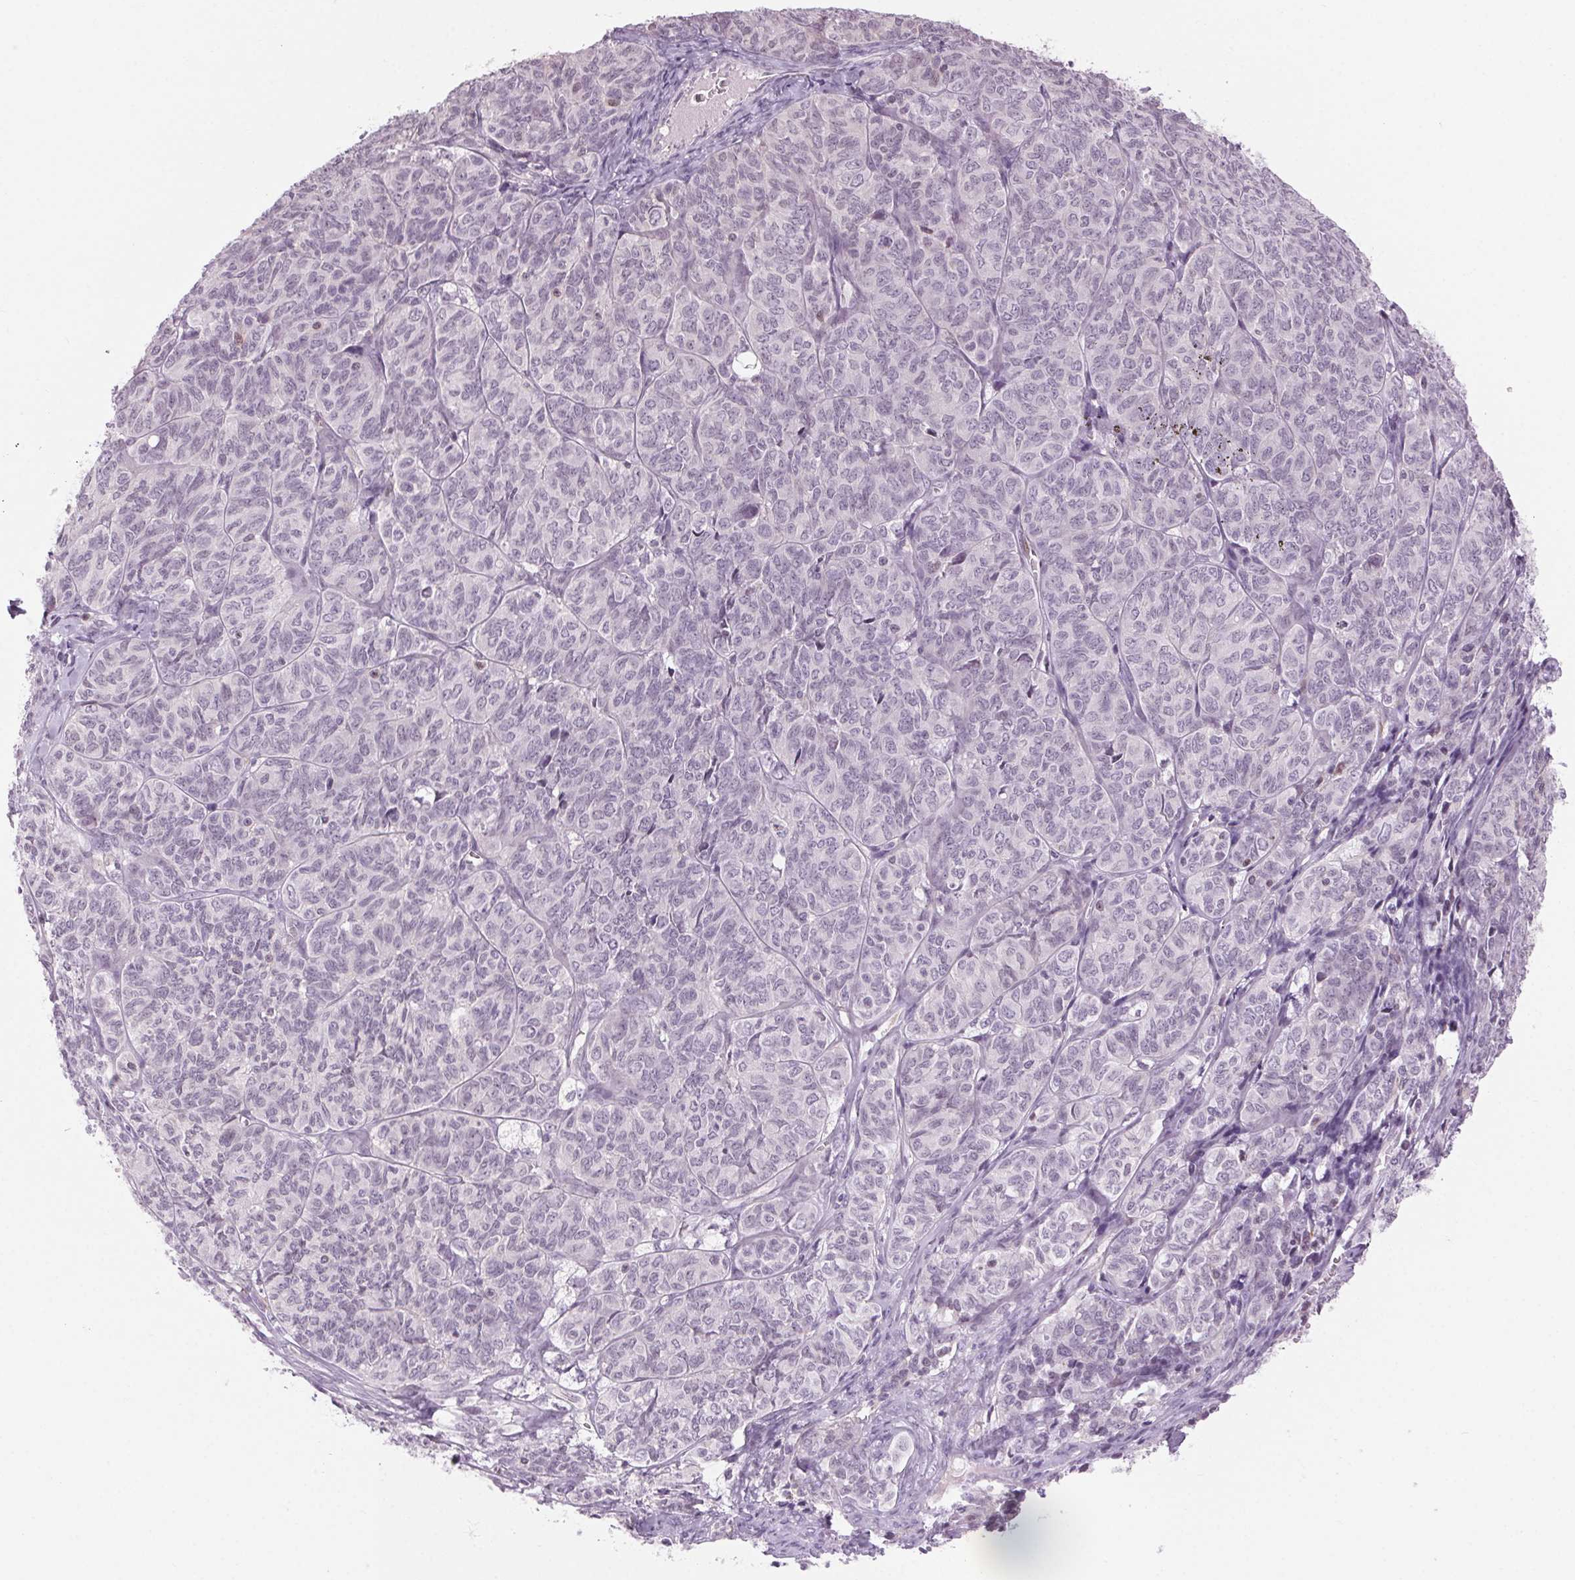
{"staining": {"intensity": "negative", "quantity": "none", "location": "none"}, "tissue": "ovarian cancer", "cell_type": "Tumor cells", "image_type": "cancer", "snomed": [{"axis": "morphology", "description": "Carcinoma, endometroid"}, {"axis": "topography", "description": "Ovary"}], "caption": "The micrograph reveals no significant expression in tumor cells of ovarian cancer. (Immunohistochemistry, brightfield microscopy, high magnification).", "gene": "SLC6A19", "patient": {"sex": "female", "age": 80}}